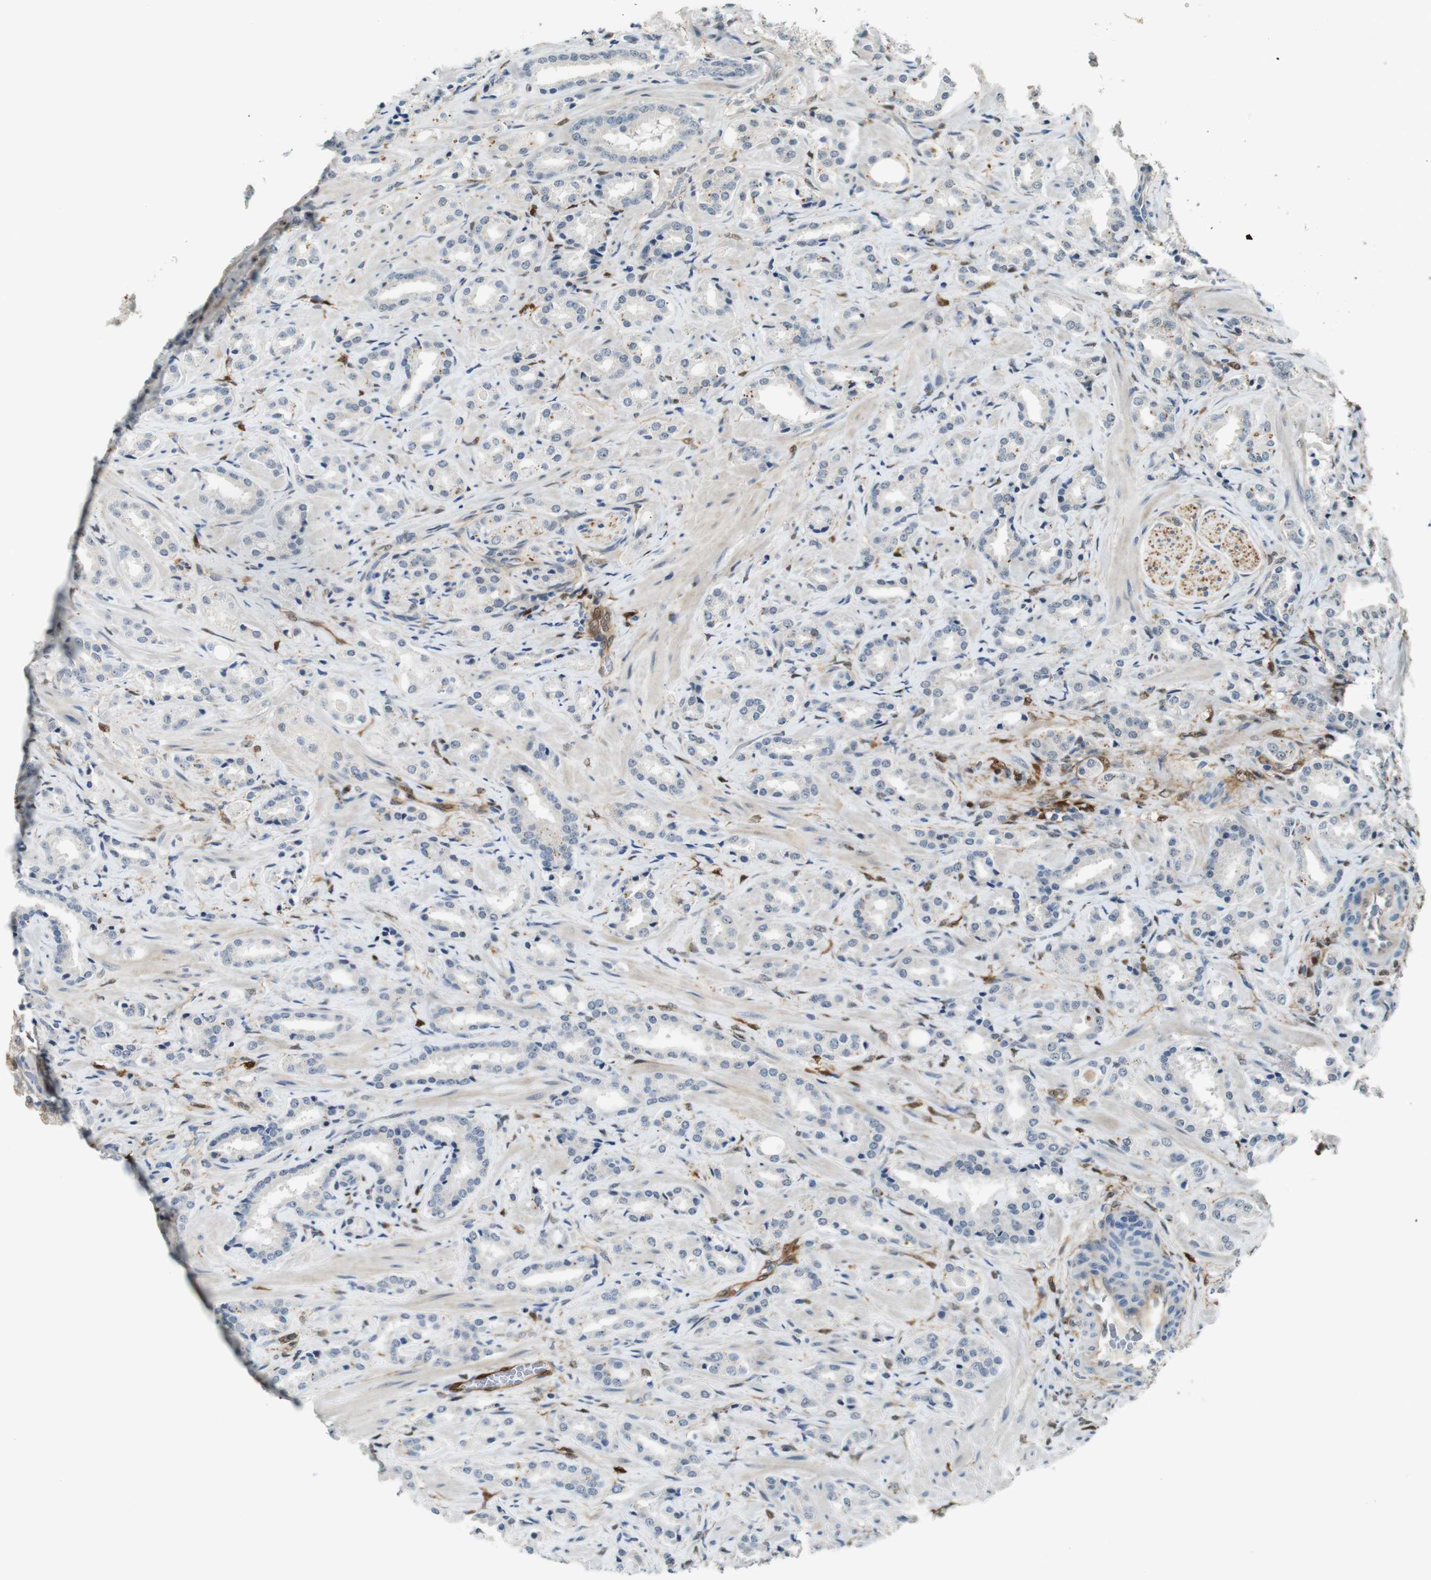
{"staining": {"intensity": "negative", "quantity": "none", "location": "none"}, "tissue": "prostate cancer", "cell_type": "Tumor cells", "image_type": "cancer", "snomed": [{"axis": "morphology", "description": "Adenocarcinoma, High grade"}, {"axis": "topography", "description": "Prostate"}], "caption": "An image of human prostate adenocarcinoma (high-grade) is negative for staining in tumor cells.", "gene": "LXN", "patient": {"sex": "male", "age": 64}}